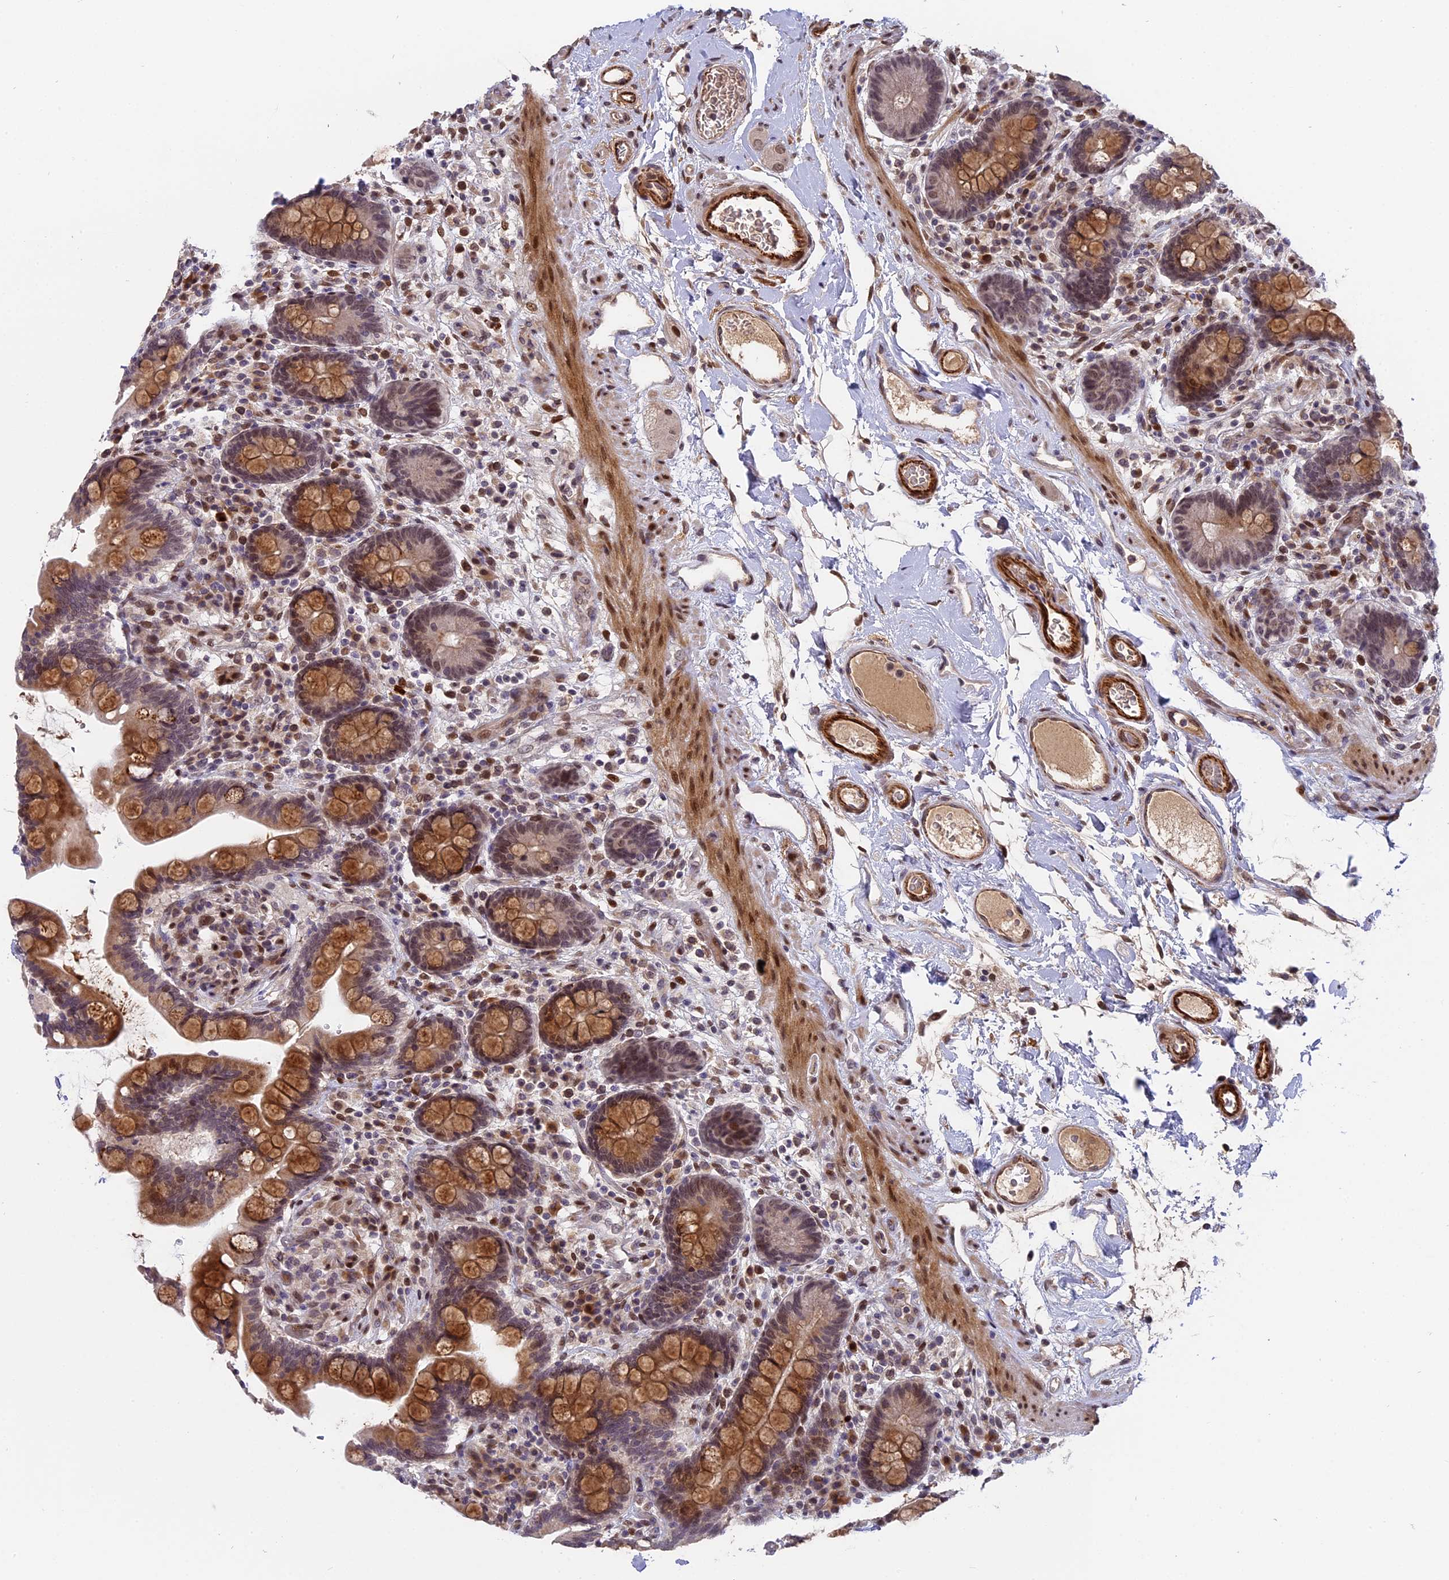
{"staining": {"intensity": "weak", "quantity": ">75%", "location": "cytoplasmic/membranous,nuclear"}, "tissue": "colon", "cell_type": "Endothelial cells", "image_type": "normal", "snomed": [{"axis": "morphology", "description": "Normal tissue, NOS"}, {"axis": "topography", "description": "Colon"}], "caption": "A histopathology image showing weak cytoplasmic/membranous,nuclear positivity in about >75% of endothelial cells in normal colon, as visualized by brown immunohistochemical staining.", "gene": "PYGO1", "patient": {"sex": "male", "age": 73}}